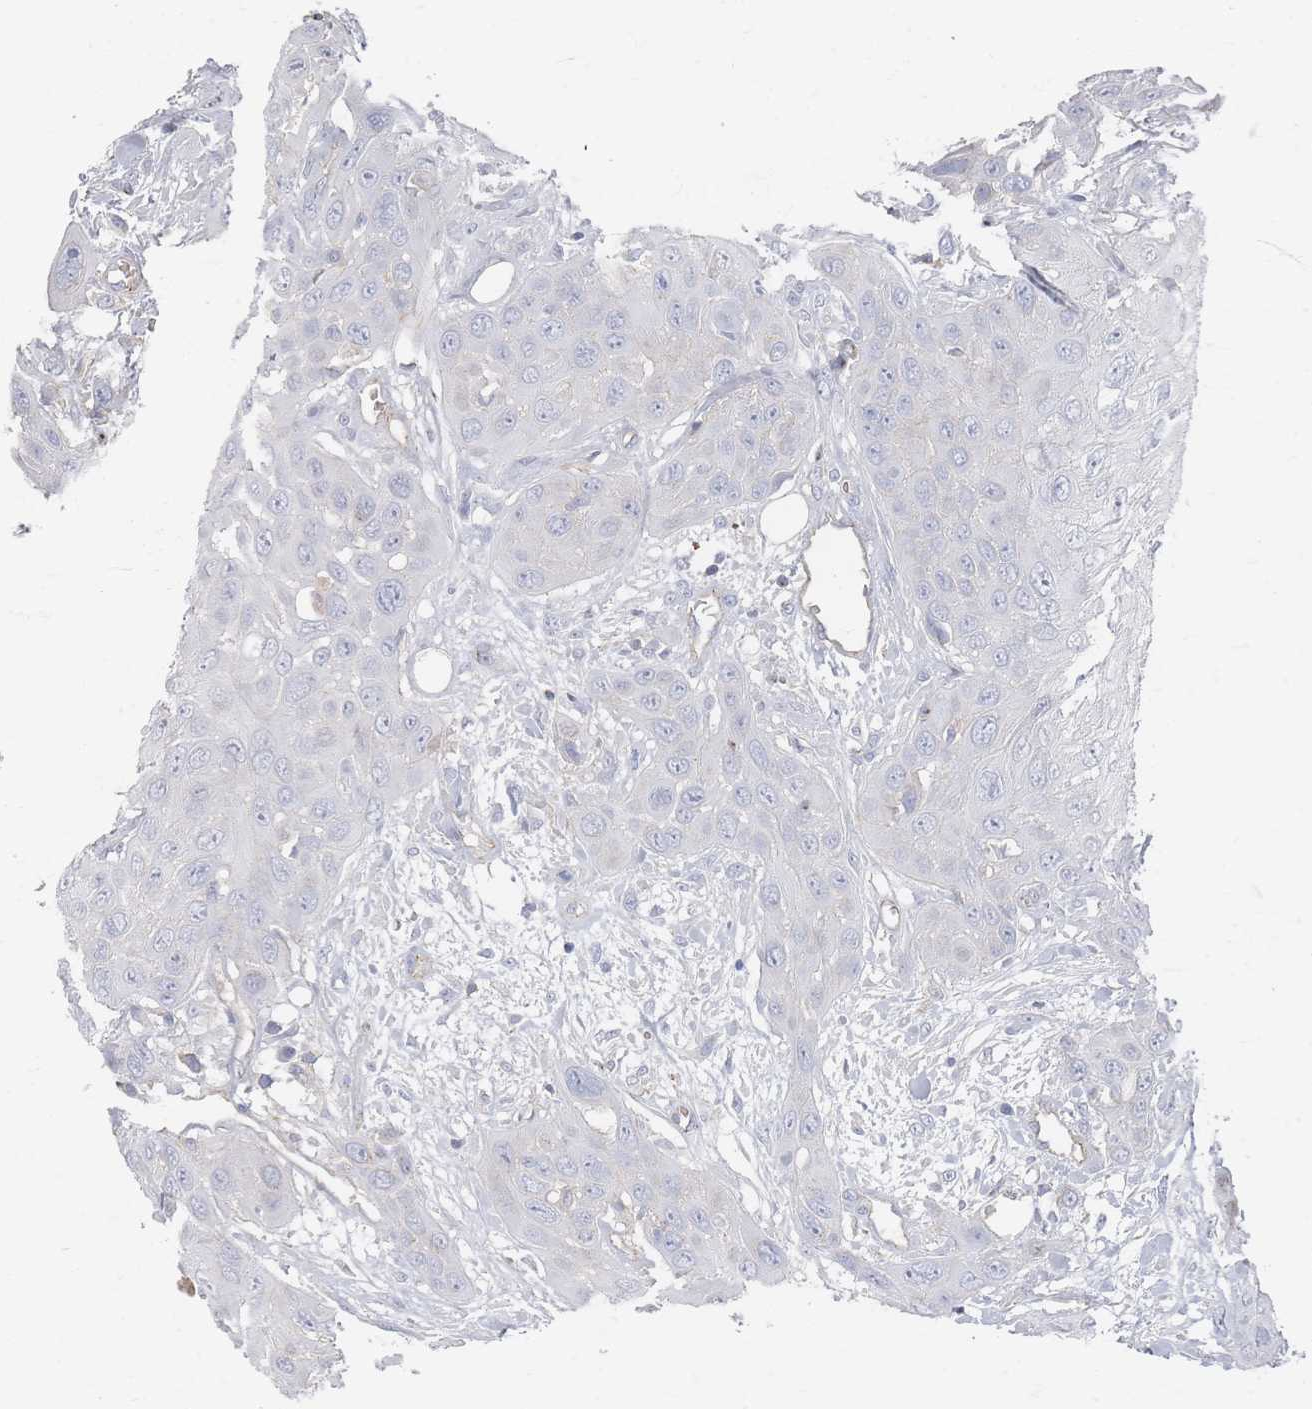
{"staining": {"intensity": "negative", "quantity": "none", "location": "none"}, "tissue": "head and neck cancer", "cell_type": "Tumor cells", "image_type": "cancer", "snomed": [{"axis": "morphology", "description": "Squamous cell carcinoma, NOS"}, {"axis": "topography", "description": "Head-Neck"}], "caption": "Squamous cell carcinoma (head and neck) stained for a protein using immunohistochemistry displays no positivity tumor cells.", "gene": "GNB1", "patient": {"sex": "male", "age": 81}}